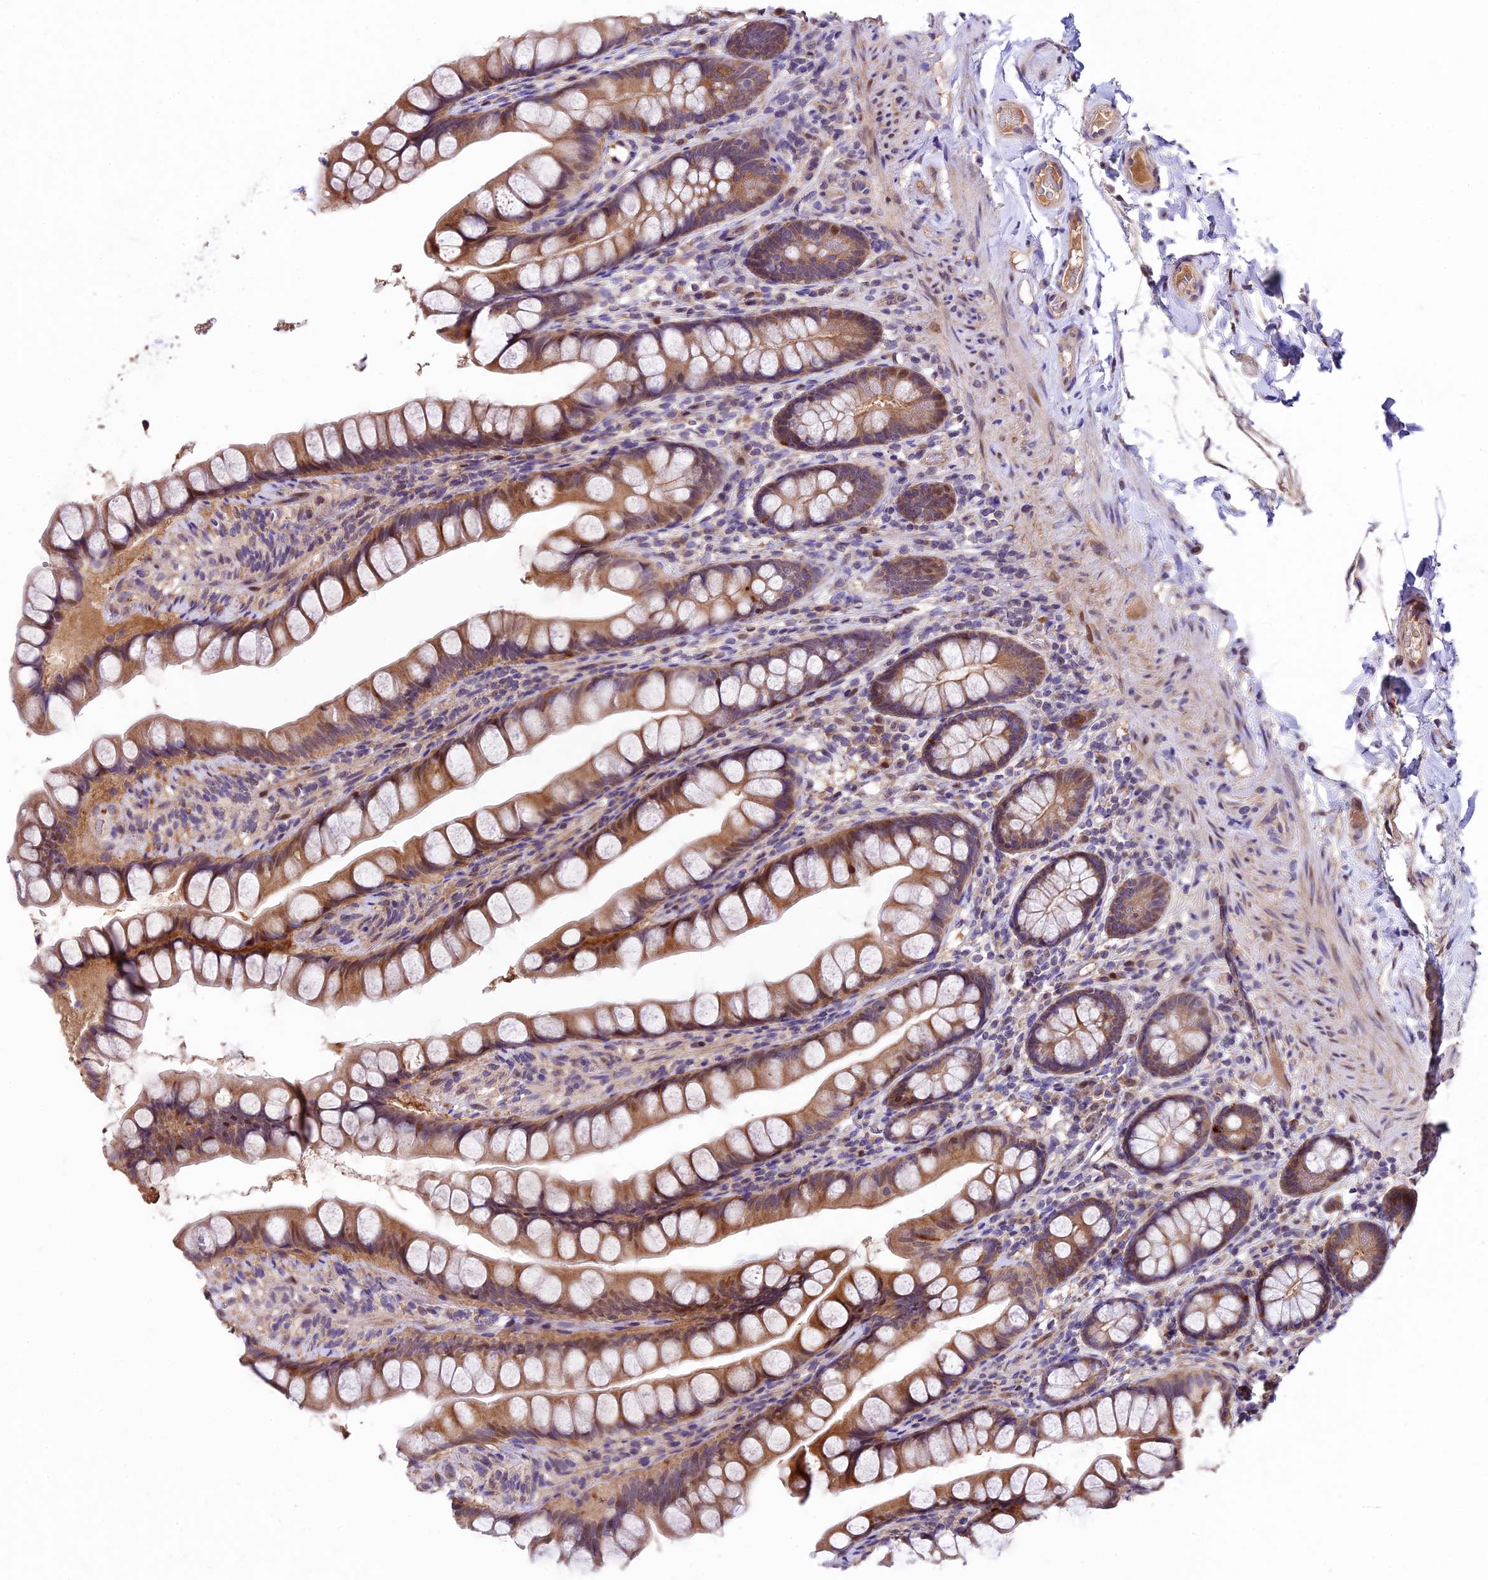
{"staining": {"intensity": "moderate", "quantity": ">75%", "location": "cytoplasmic/membranous"}, "tissue": "small intestine", "cell_type": "Glandular cells", "image_type": "normal", "snomed": [{"axis": "morphology", "description": "Normal tissue, NOS"}, {"axis": "topography", "description": "Small intestine"}], "caption": "Immunohistochemistry (DAB (3,3'-diaminobenzidine)) staining of unremarkable human small intestine displays moderate cytoplasmic/membranous protein expression in approximately >75% of glandular cells. Nuclei are stained in blue.", "gene": "SBNO2", "patient": {"sex": "male", "age": 70}}